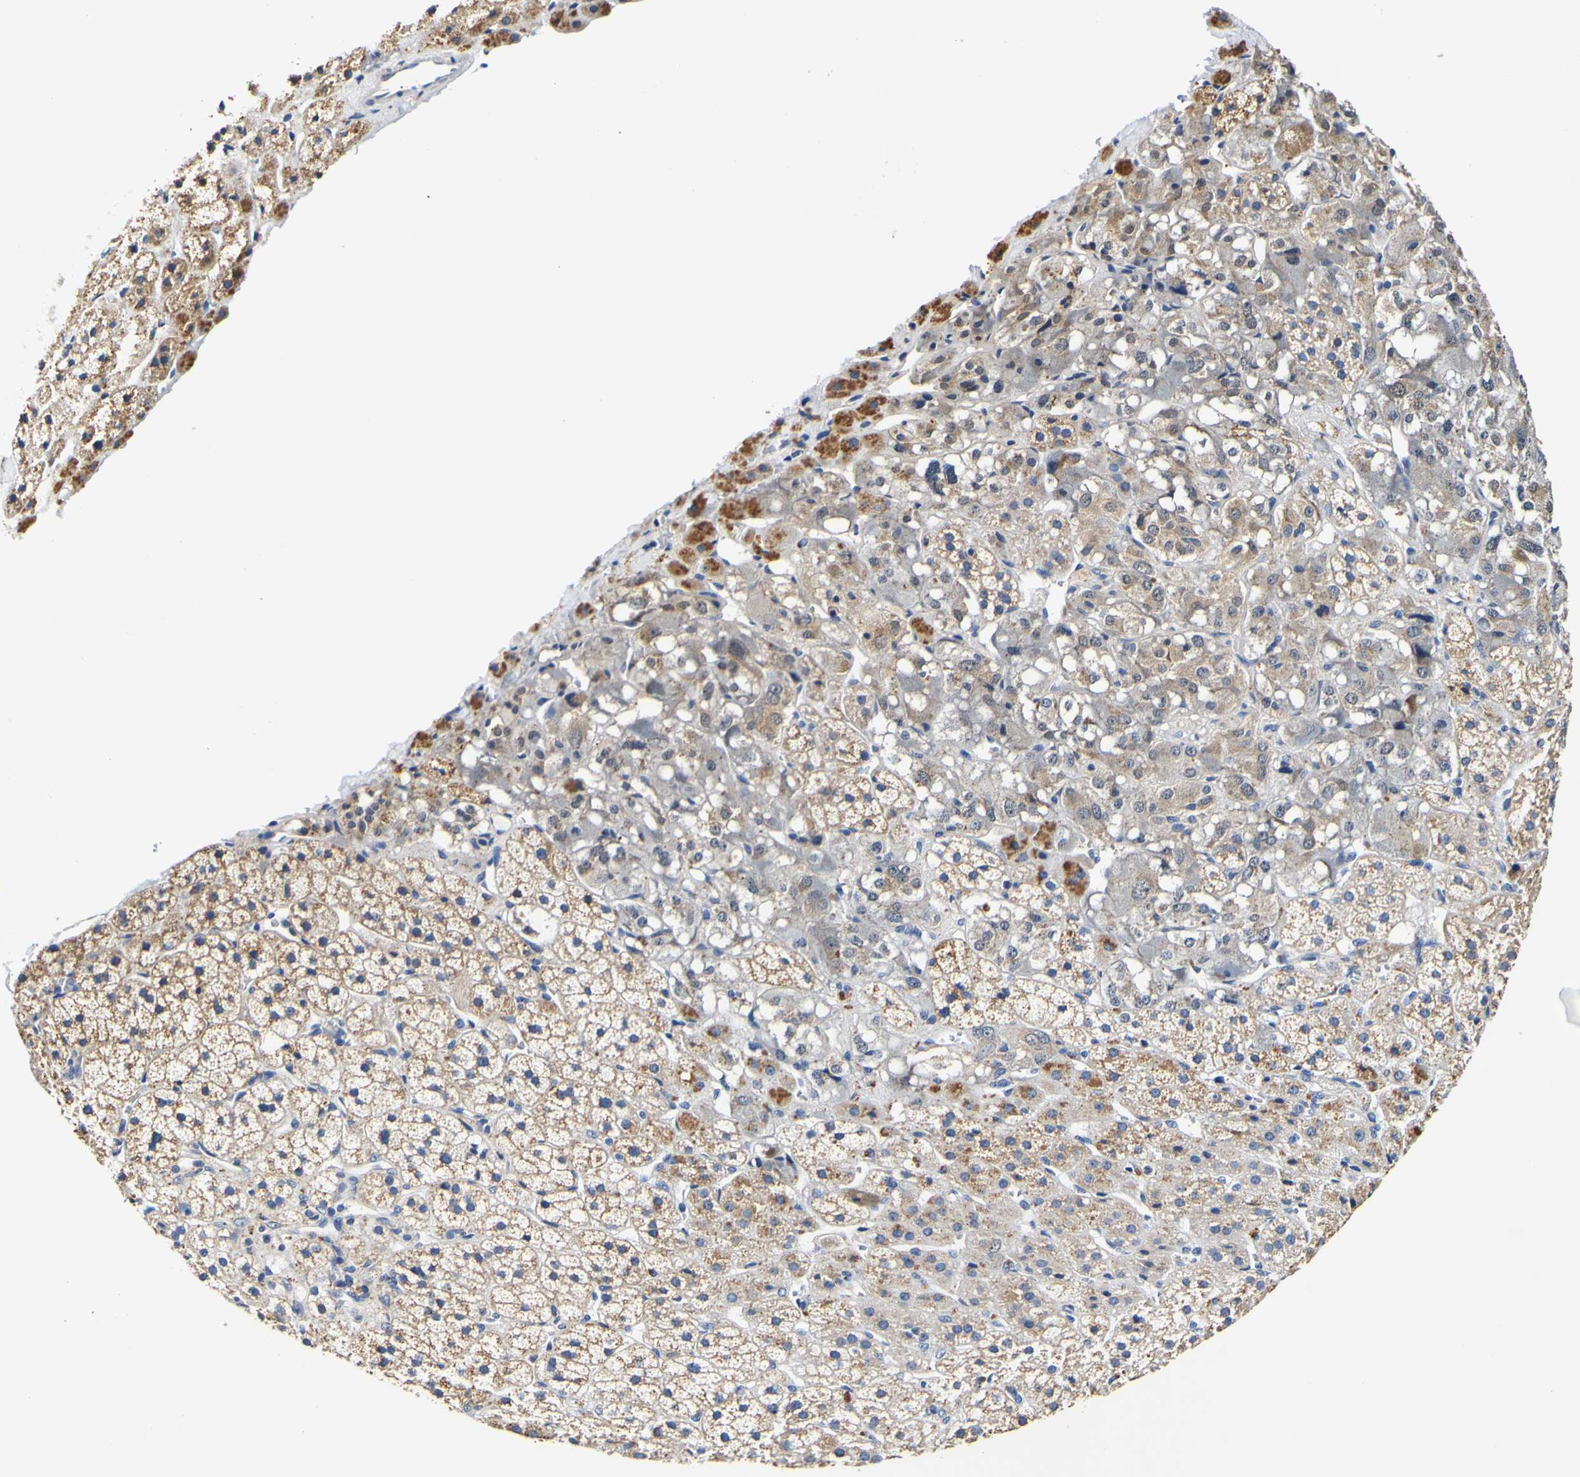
{"staining": {"intensity": "weak", "quantity": ">75%", "location": "cytoplasmic/membranous"}, "tissue": "adrenal gland", "cell_type": "Glandular cells", "image_type": "normal", "snomed": [{"axis": "morphology", "description": "Normal tissue, NOS"}, {"axis": "topography", "description": "Adrenal gland"}], "caption": "A histopathology image of adrenal gland stained for a protein reveals weak cytoplasmic/membranous brown staining in glandular cells. (brown staining indicates protein expression, while blue staining denotes nuclei).", "gene": "CAMK4", "patient": {"sex": "male", "age": 56}}